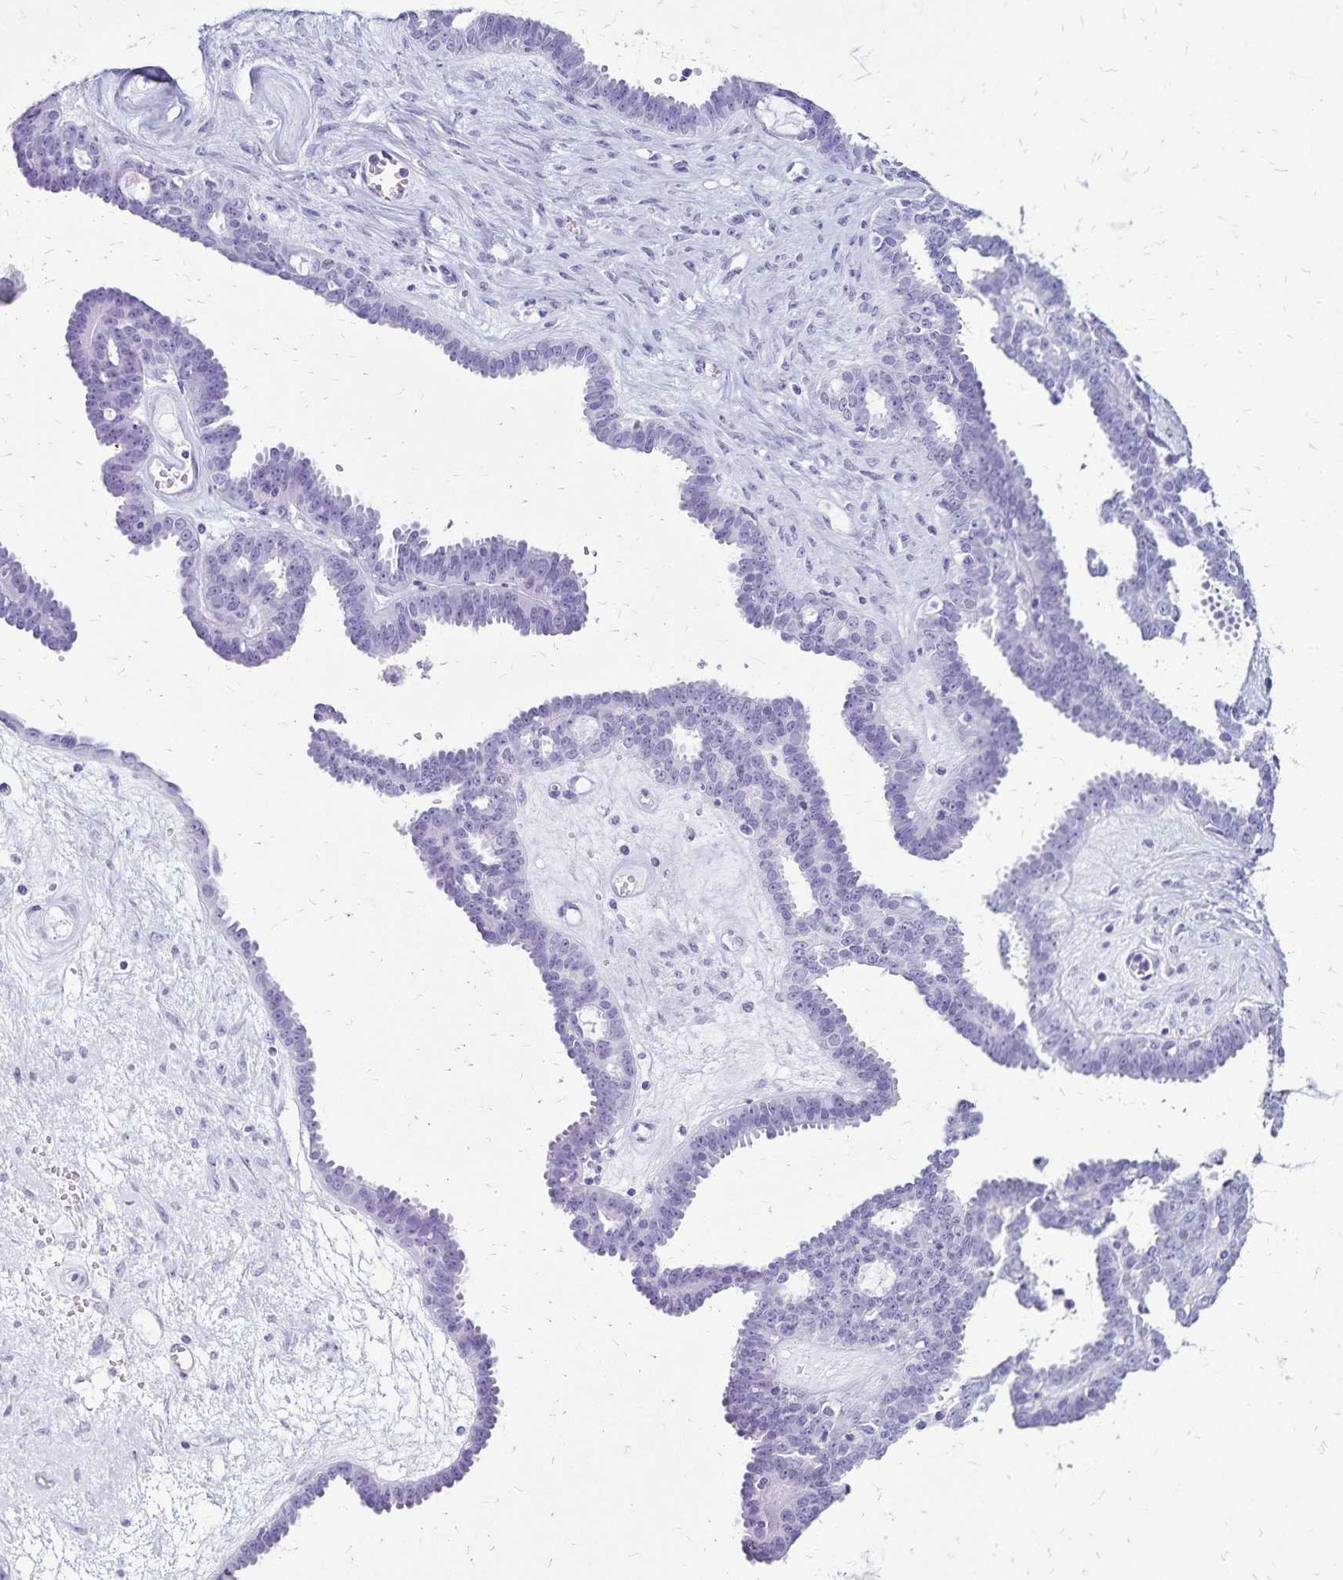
{"staining": {"intensity": "negative", "quantity": "none", "location": "none"}, "tissue": "ovarian cancer", "cell_type": "Tumor cells", "image_type": "cancer", "snomed": [{"axis": "morphology", "description": "Cystadenocarcinoma, serous, NOS"}, {"axis": "topography", "description": "Ovary"}], "caption": "Tumor cells show no significant positivity in ovarian cancer.", "gene": "LIN28B", "patient": {"sex": "female", "age": 71}}